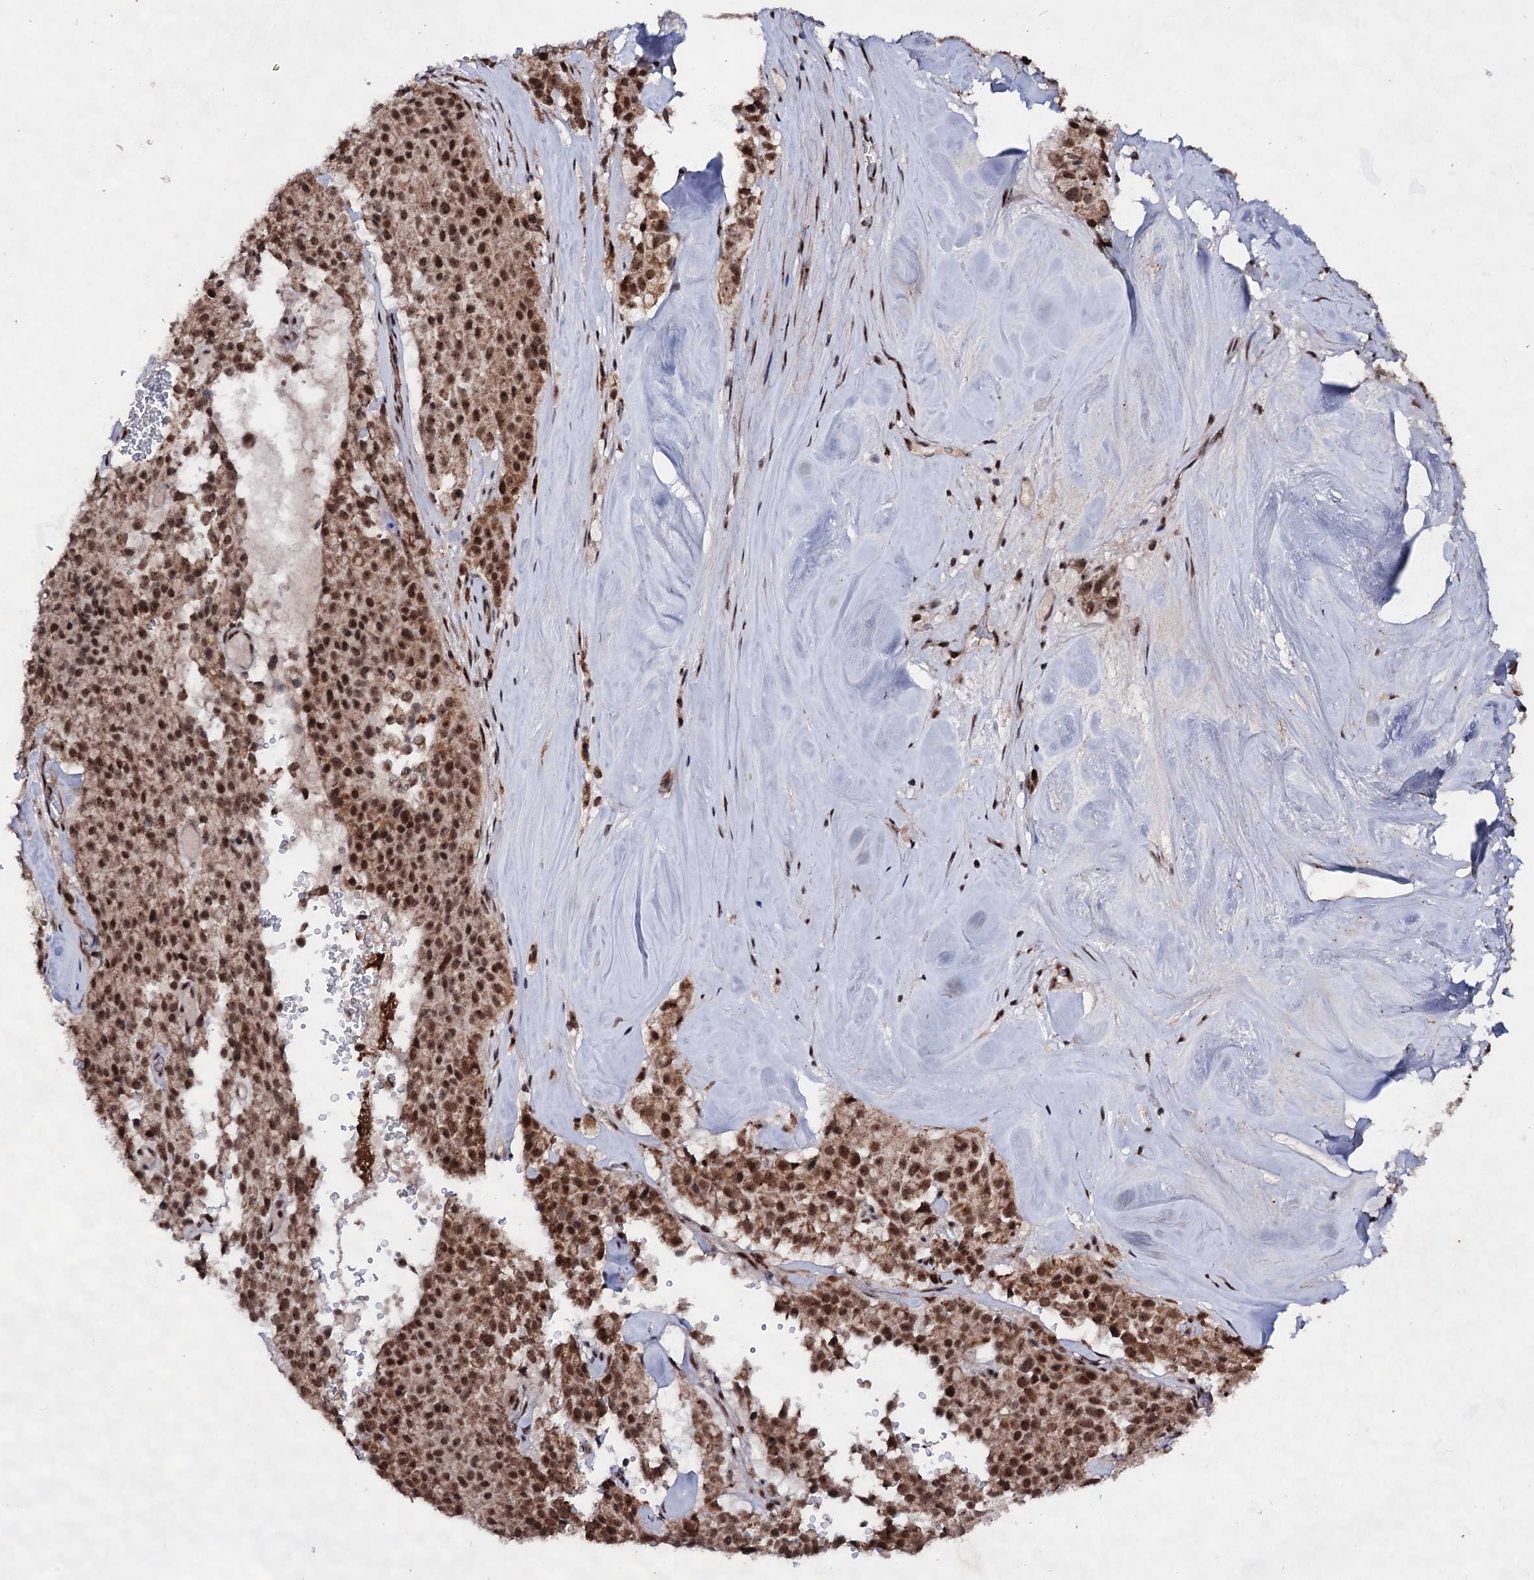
{"staining": {"intensity": "strong", "quantity": ">75%", "location": "cytoplasmic/membranous,nuclear"}, "tissue": "pancreatic cancer", "cell_type": "Tumor cells", "image_type": "cancer", "snomed": [{"axis": "morphology", "description": "Adenocarcinoma, NOS"}, {"axis": "topography", "description": "Pancreas"}], "caption": "Immunohistochemistry (IHC) staining of adenocarcinoma (pancreatic), which shows high levels of strong cytoplasmic/membranous and nuclear staining in about >75% of tumor cells indicating strong cytoplasmic/membranous and nuclear protein staining. The staining was performed using DAB (brown) for protein detection and nuclei were counterstained in hematoxylin (blue).", "gene": "EXOSC10", "patient": {"sex": "male", "age": 65}}